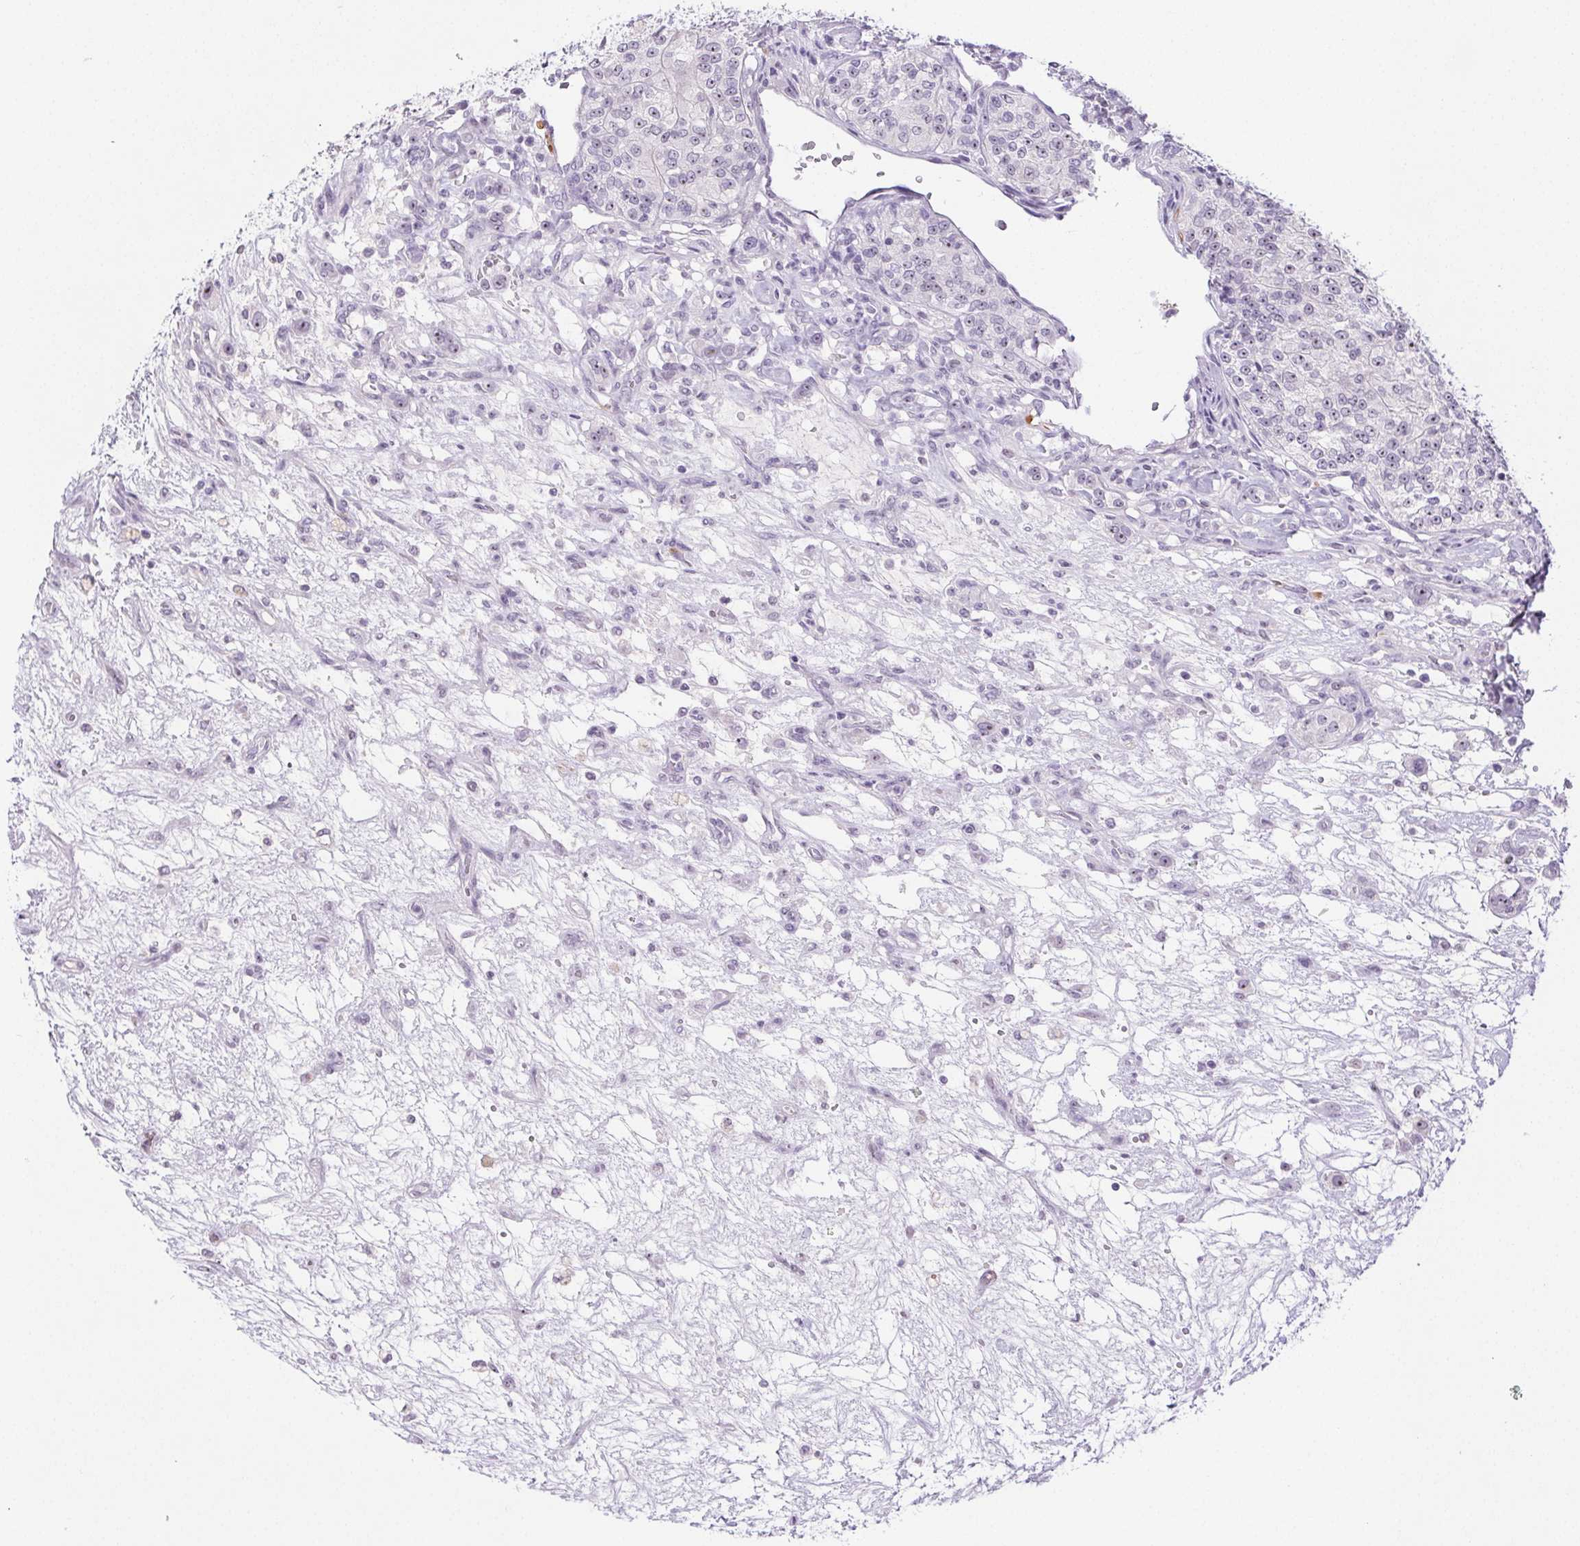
{"staining": {"intensity": "moderate", "quantity": "<25%", "location": "nuclear"}, "tissue": "renal cancer", "cell_type": "Tumor cells", "image_type": "cancer", "snomed": [{"axis": "morphology", "description": "Adenocarcinoma, NOS"}, {"axis": "topography", "description": "Kidney"}], "caption": "Immunohistochemistry (IHC) of human renal cancer (adenocarcinoma) shows low levels of moderate nuclear positivity in about <25% of tumor cells.", "gene": "ST8SIA3", "patient": {"sex": "female", "age": 63}}